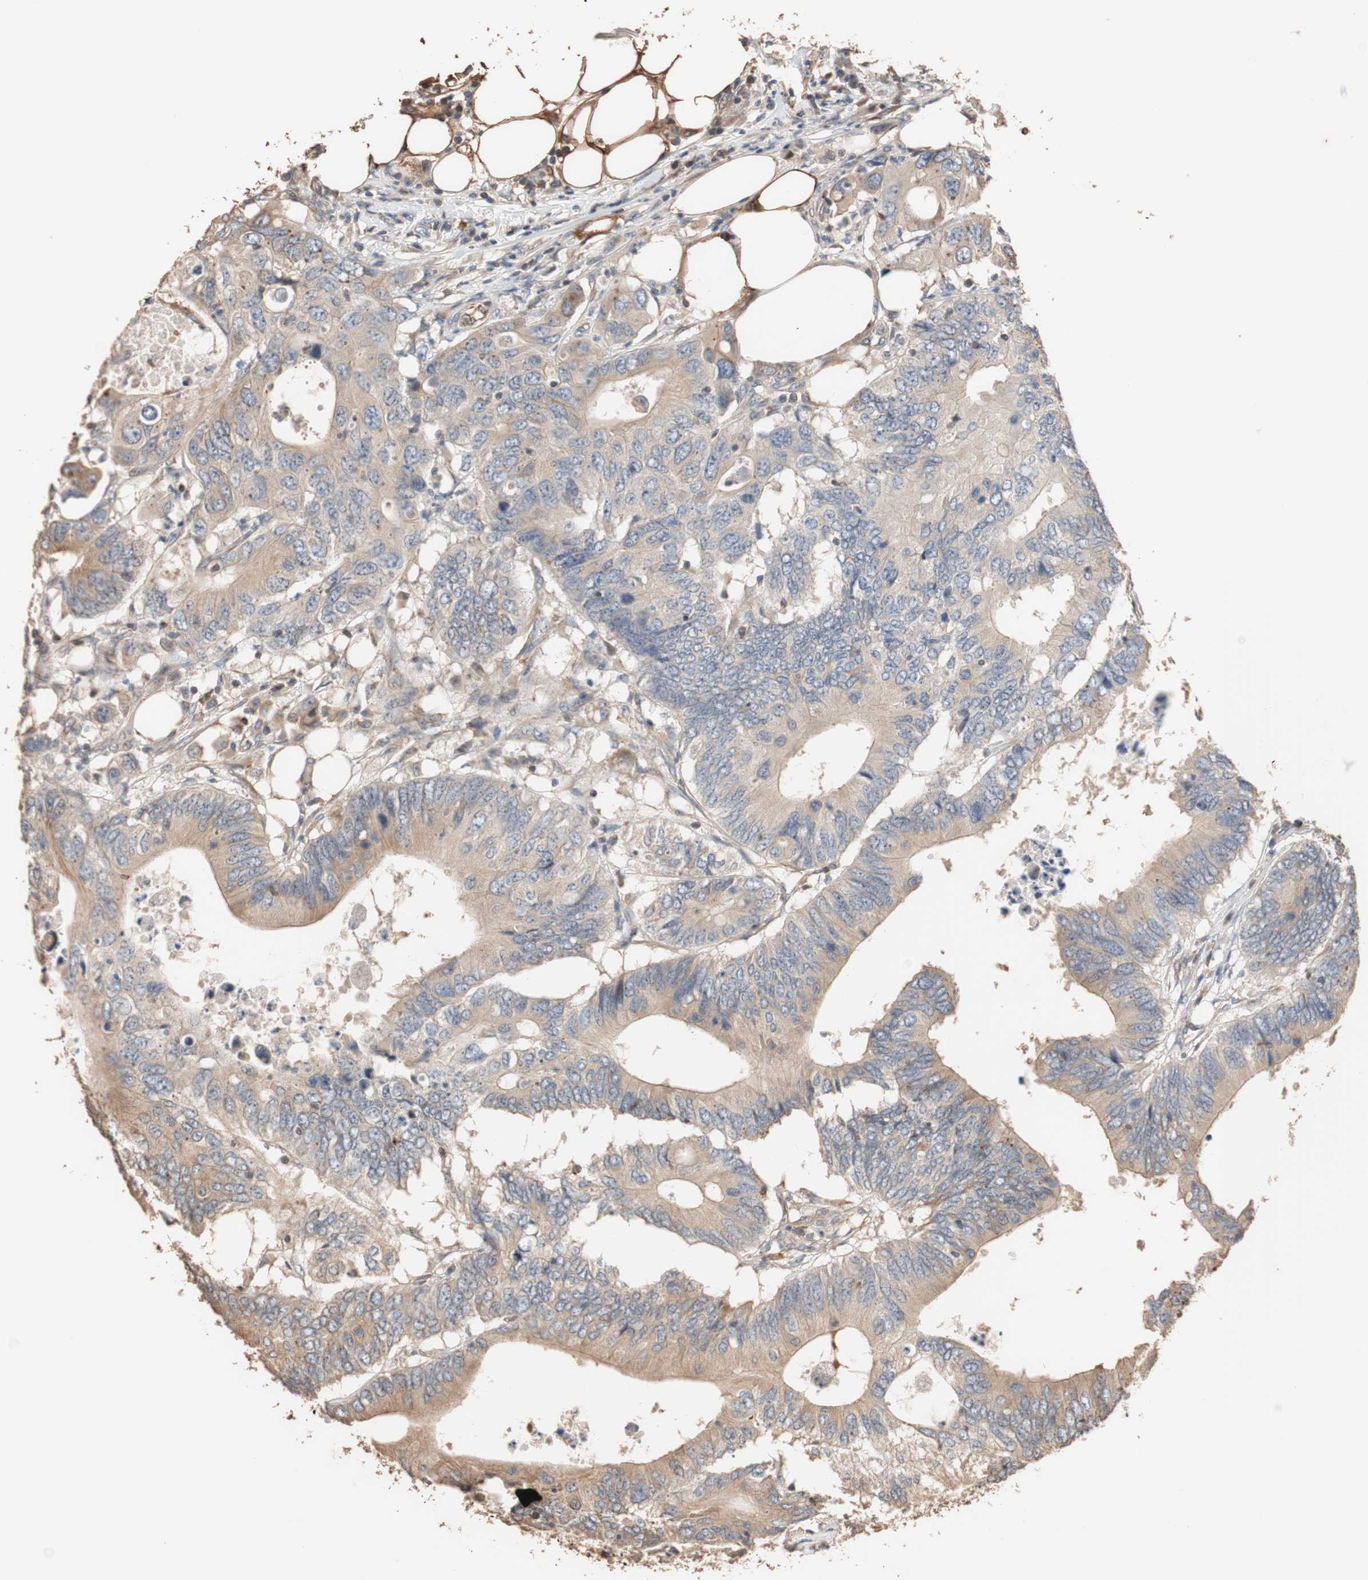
{"staining": {"intensity": "weak", "quantity": "25%-75%", "location": "cytoplasmic/membranous"}, "tissue": "colorectal cancer", "cell_type": "Tumor cells", "image_type": "cancer", "snomed": [{"axis": "morphology", "description": "Adenocarcinoma, NOS"}, {"axis": "topography", "description": "Colon"}], "caption": "Colorectal cancer (adenocarcinoma) stained for a protein shows weak cytoplasmic/membranous positivity in tumor cells.", "gene": "TUBB", "patient": {"sex": "male", "age": 71}}